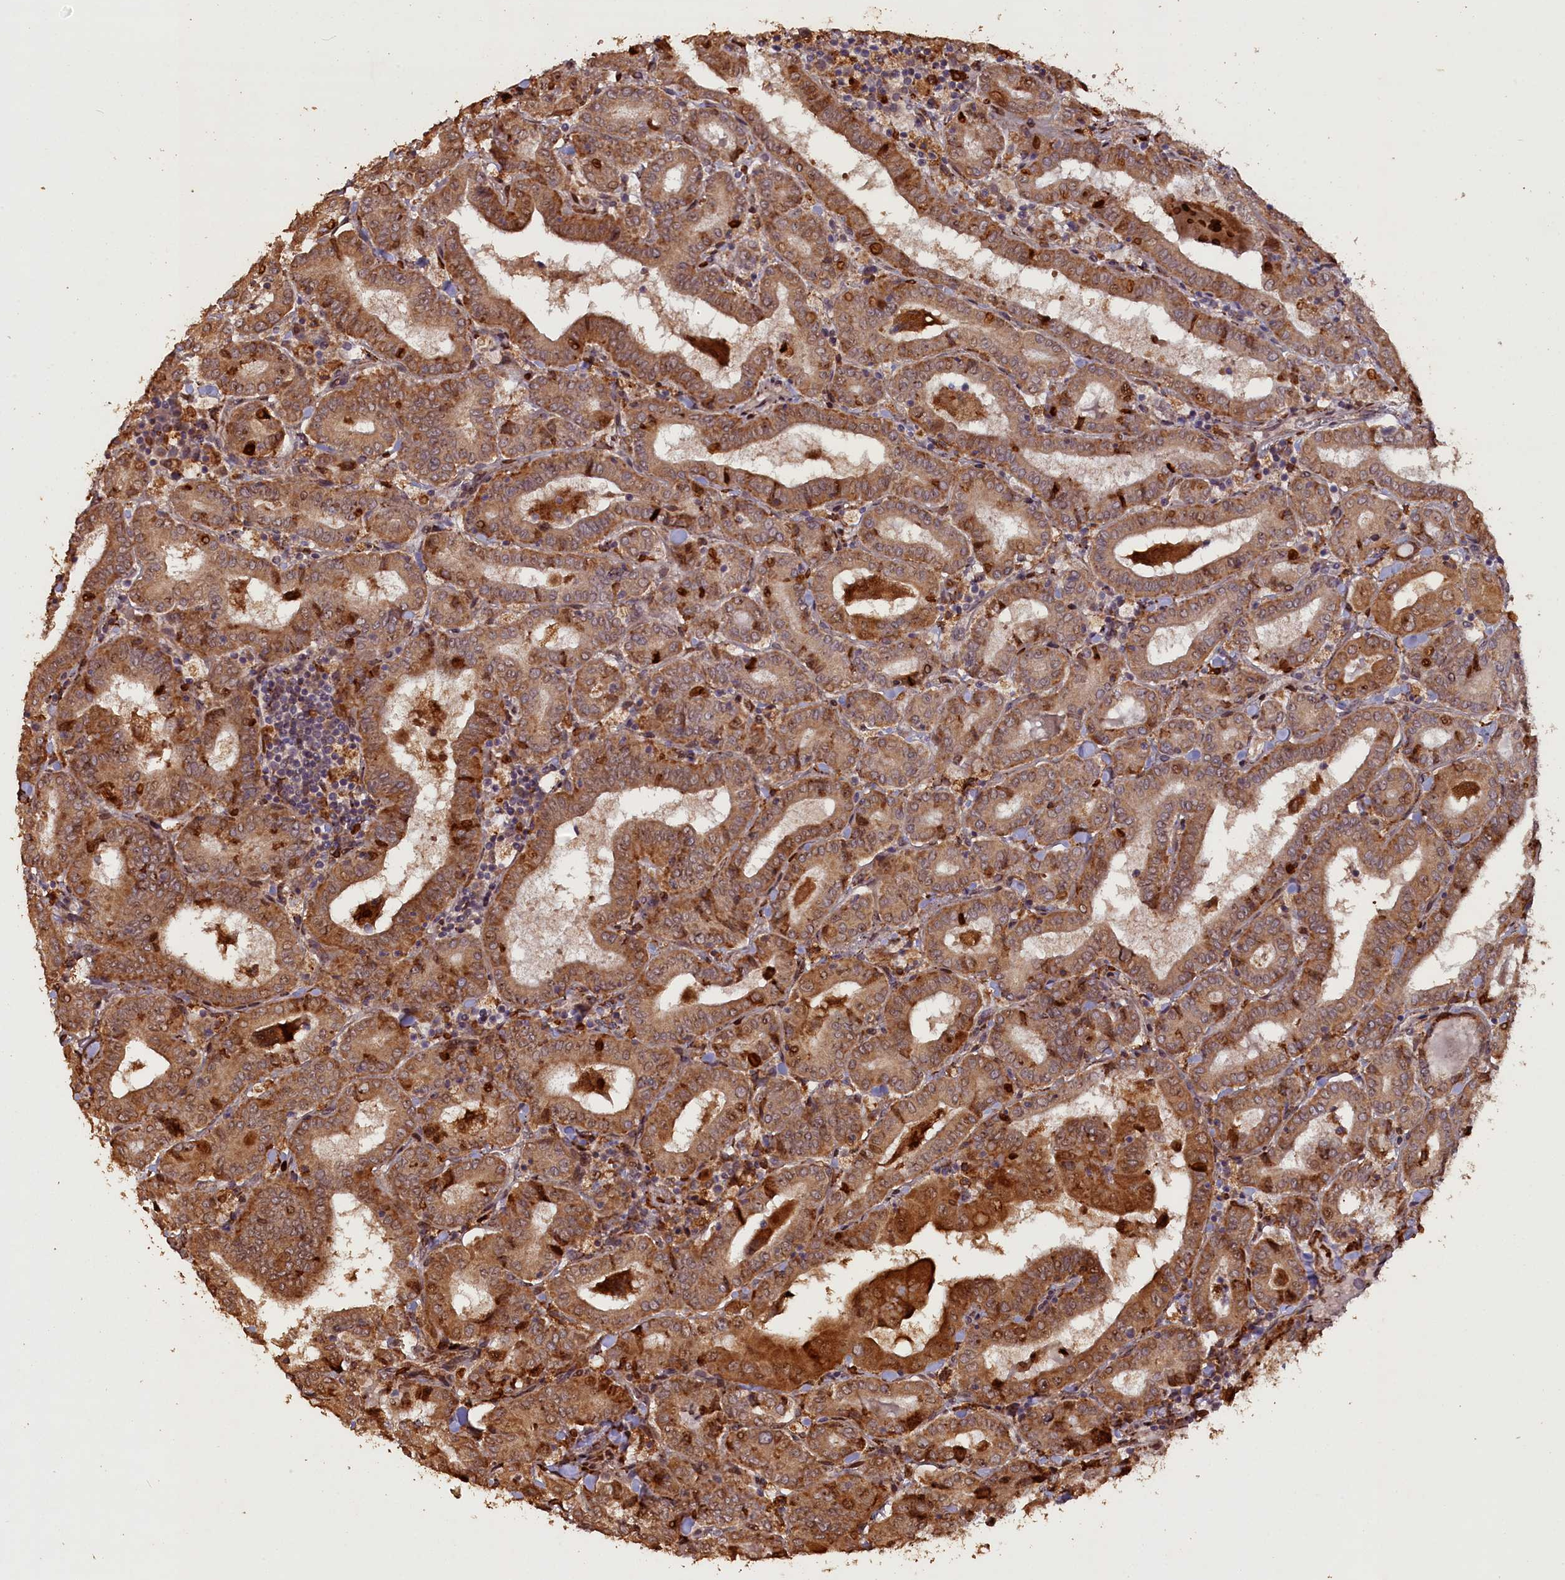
{"staining": {"intensity": "moderate", "quantity": ">75%", "location": "cytoplasmic/membranous"}, "tissue": "thyroid cancer", "cell_type": "Tumor cells", "image_type": "cancer", "snomed": [{"axis": "morphology", "description": "Papillary adenocarcinoma, NOS"}, {"axis": "topography", "description": "Thyroid gland"}], "caption": "Tumor cells exhibit medium levels of moderate cytoplasmic/membranous positivity in approximately >75% of cells in human thyroid cancer (papillary adenocarcinoma). Nuclei are stained in blue.", "gene": "SLC38A7", "patient": {"sex": "female", "age": 72}}